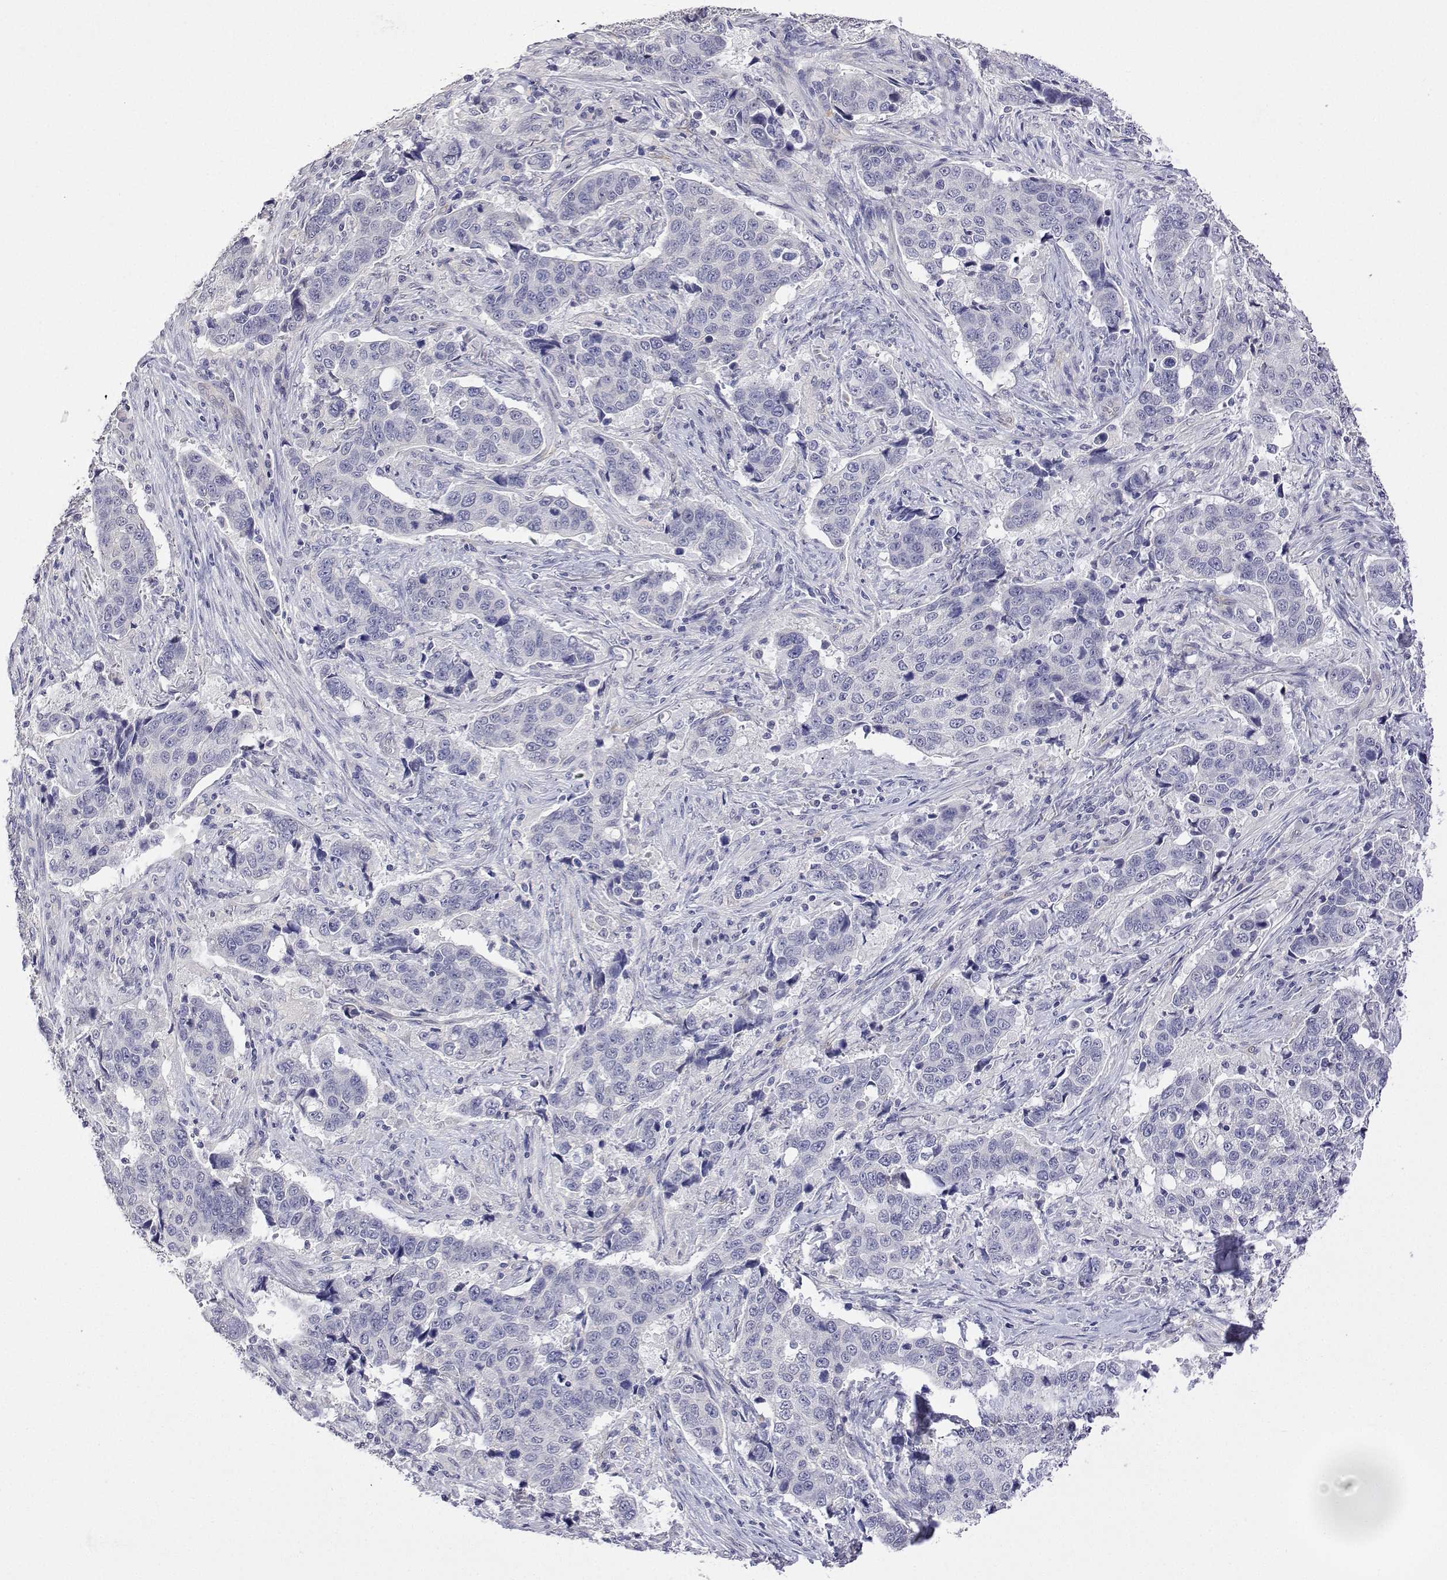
{"staining": {"intensity": "negative", "quantity": "none", "location": "none"}, "tissue": "lung cancer", "cell_type": "Tumor cells", "image_type": "cancer", "snomed": [{"axis": "morphology", "description": "Squamous cell carcinoma, NOS"}, {"axis": "topography", "description": "Lymph node"}, {"axis": "topography", "description": "Lung"}], "caption": "Immunohistochemistry micrograph of neoplastic tissue: lung cancer stained with DAB shows no significant protein positivity in tumor cells.", "gene": "PLCB1", "patient": {"sex": "male", "age": 61}}